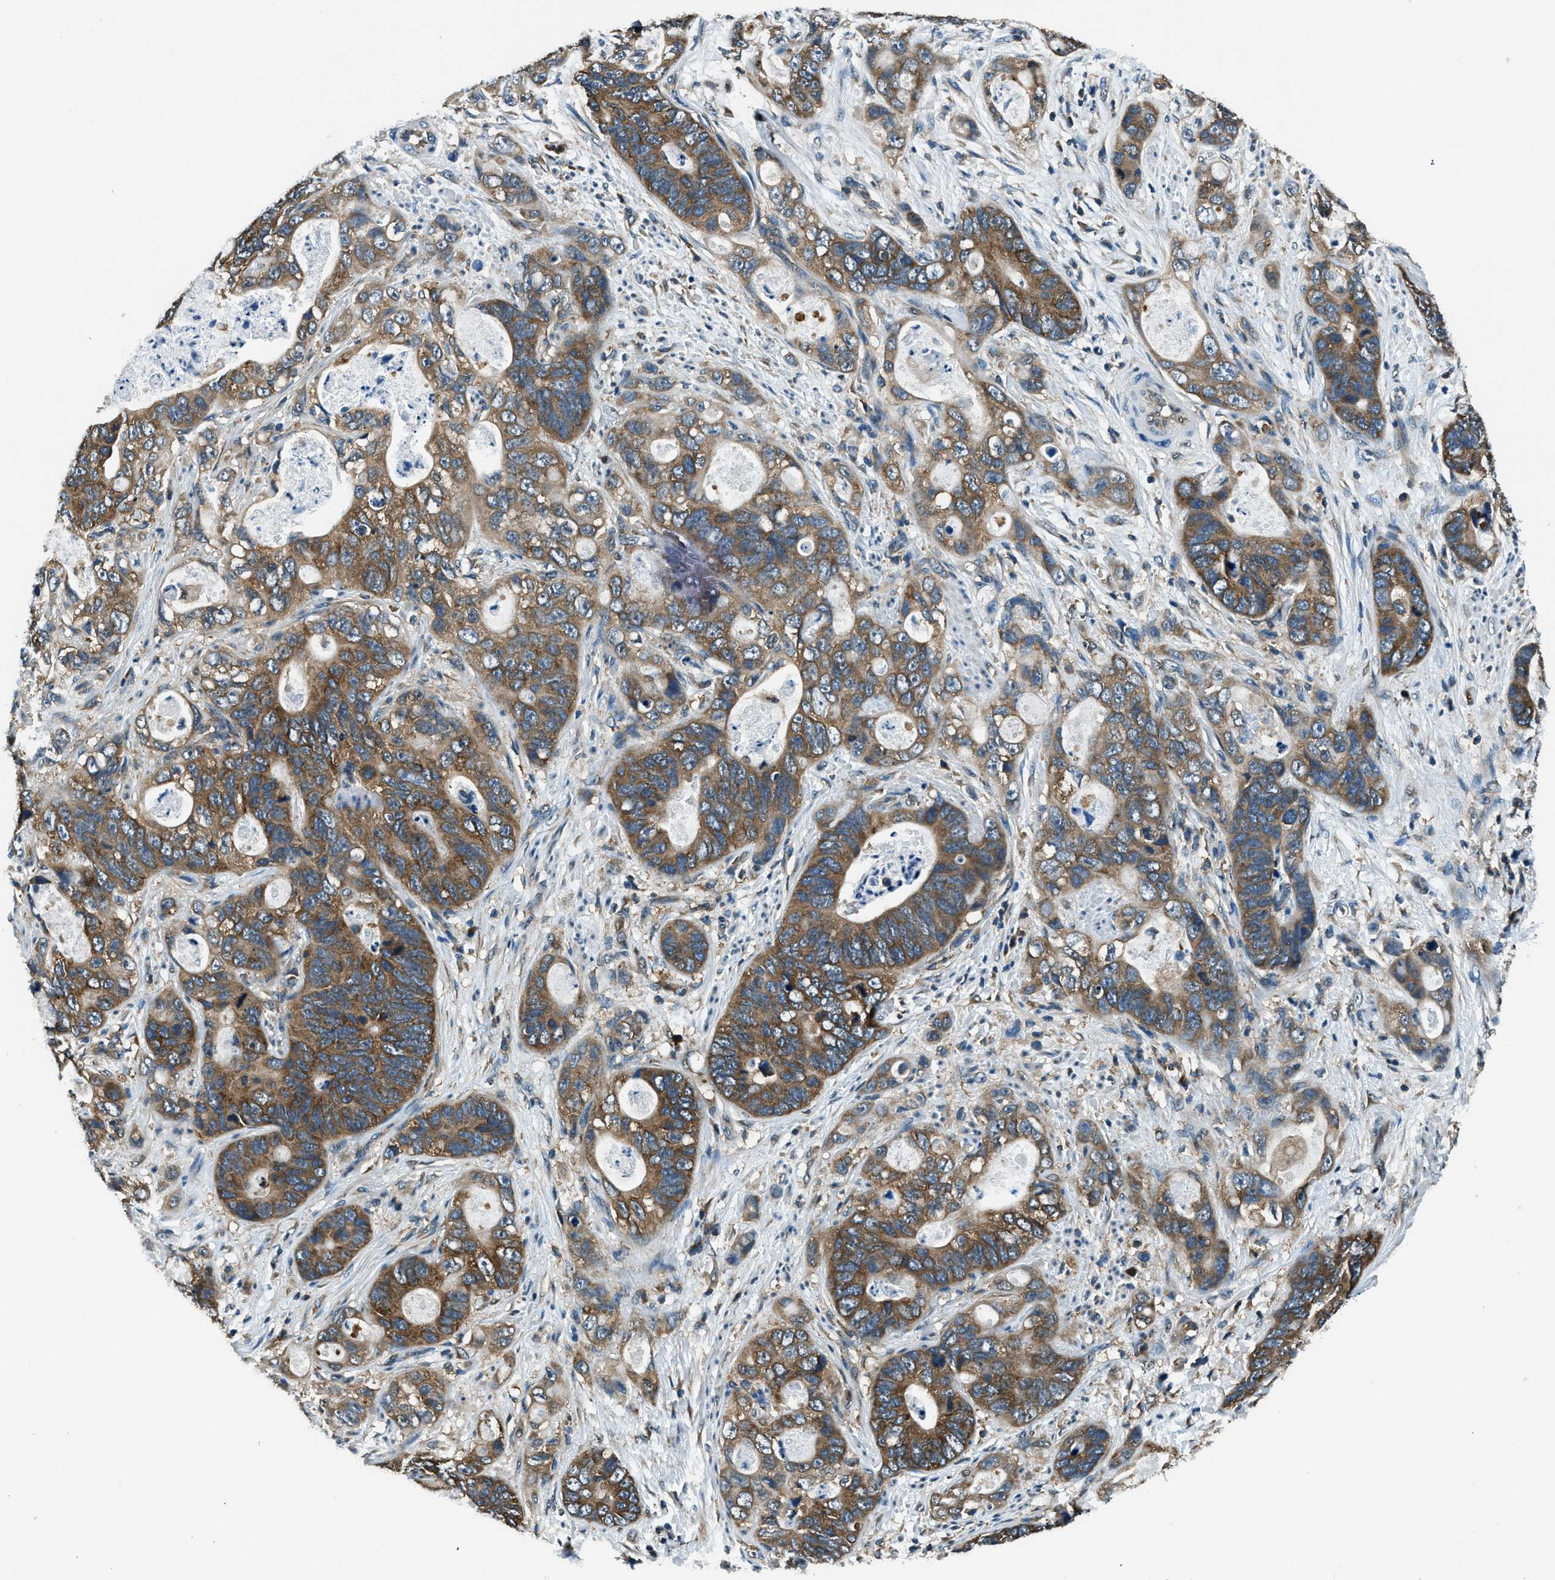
{"staining": {"intensity": "moderate", "quantity": ">75%", "location": "cytoplasmic/membranous"}, "tissue": "stomach cancer", "cell_type": "Tumor cells", "image_type": "cancer", "snomed": [{"axis": "morphology", "description": "Adenocarcinoma, NOS"}, {"axis": "topography", "description": "Stomach"}], "caption": "This histopathology image reveals stomach cancer stained with immunohistochemistry to label a protein in brown. The cytoplasmic/membranous of tumor cells show moderate positivity for the protein. Nuclei are counter-stained blue.", "gene": "ARFGAP2", "patient": {"sex": "female", "age": 89}}